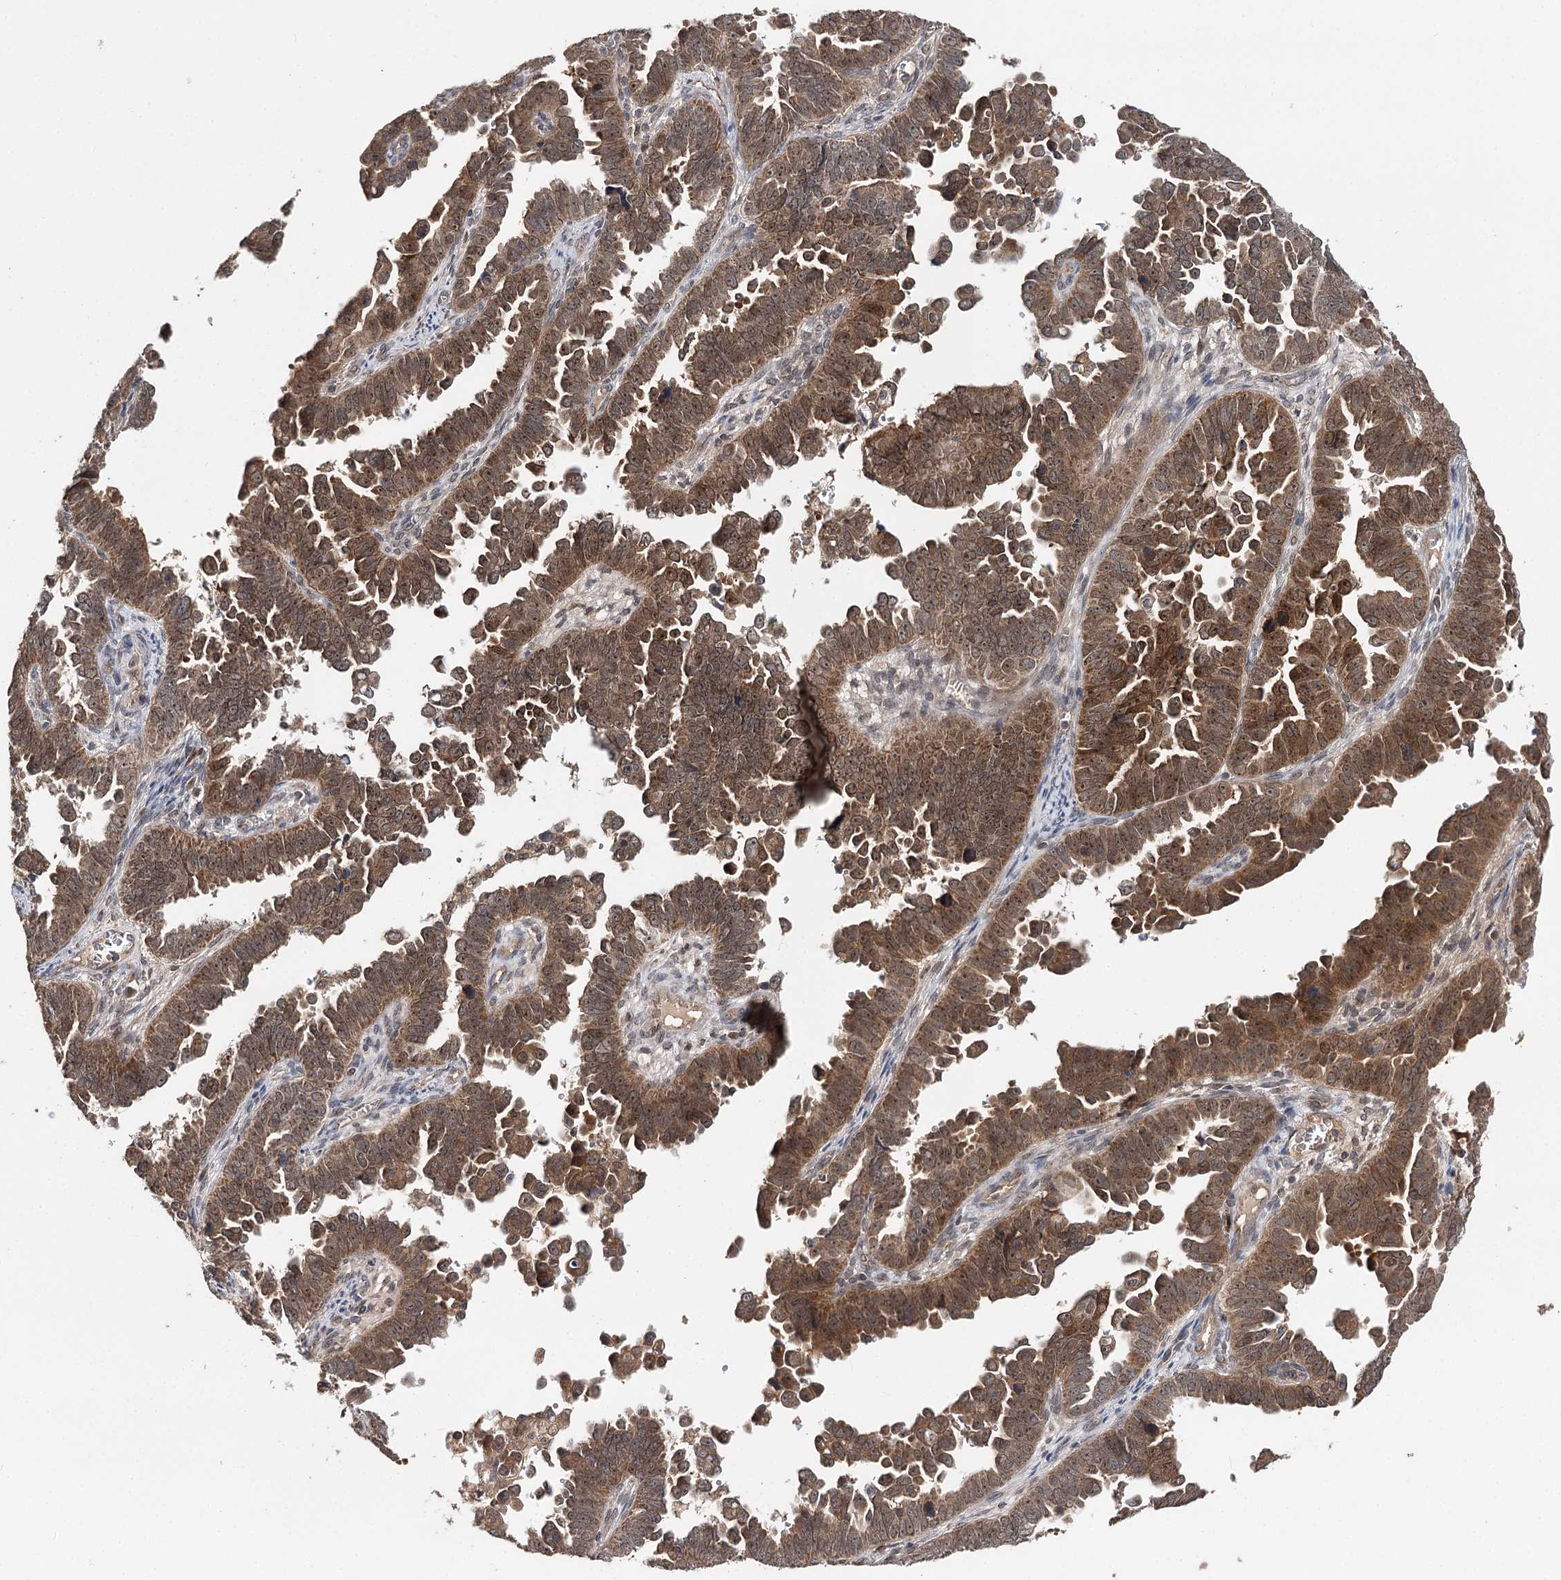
{"staining": {"intensity": "moderate", "quantity": ">75%", "location": "cytoplasmic/membranous,nuclear"}, "tissue": "endometrial cancer", "cell_type": "Tumor cells", "image_type": "cancer", "snomed": [{"axis": "morphology", "description": "Adenocarcinoma, NOS"}, {"axis": "topography", "description": "Endometrium"}], "caption": "A high-resolution photomicrograph shows immunohistochemistry (IHC) staining of endometrial cancer, which displays moderate cytoplasmic/membranous and nuclear staining in approximately >75% of tumor cells. The staining is performed using DAB brown chromogen to label protein expression. The nuclei are counter-stained blue using hematoxylin.", "gene": "NOPCHAP1", "patient": {"sex": "female", "age": 75}}